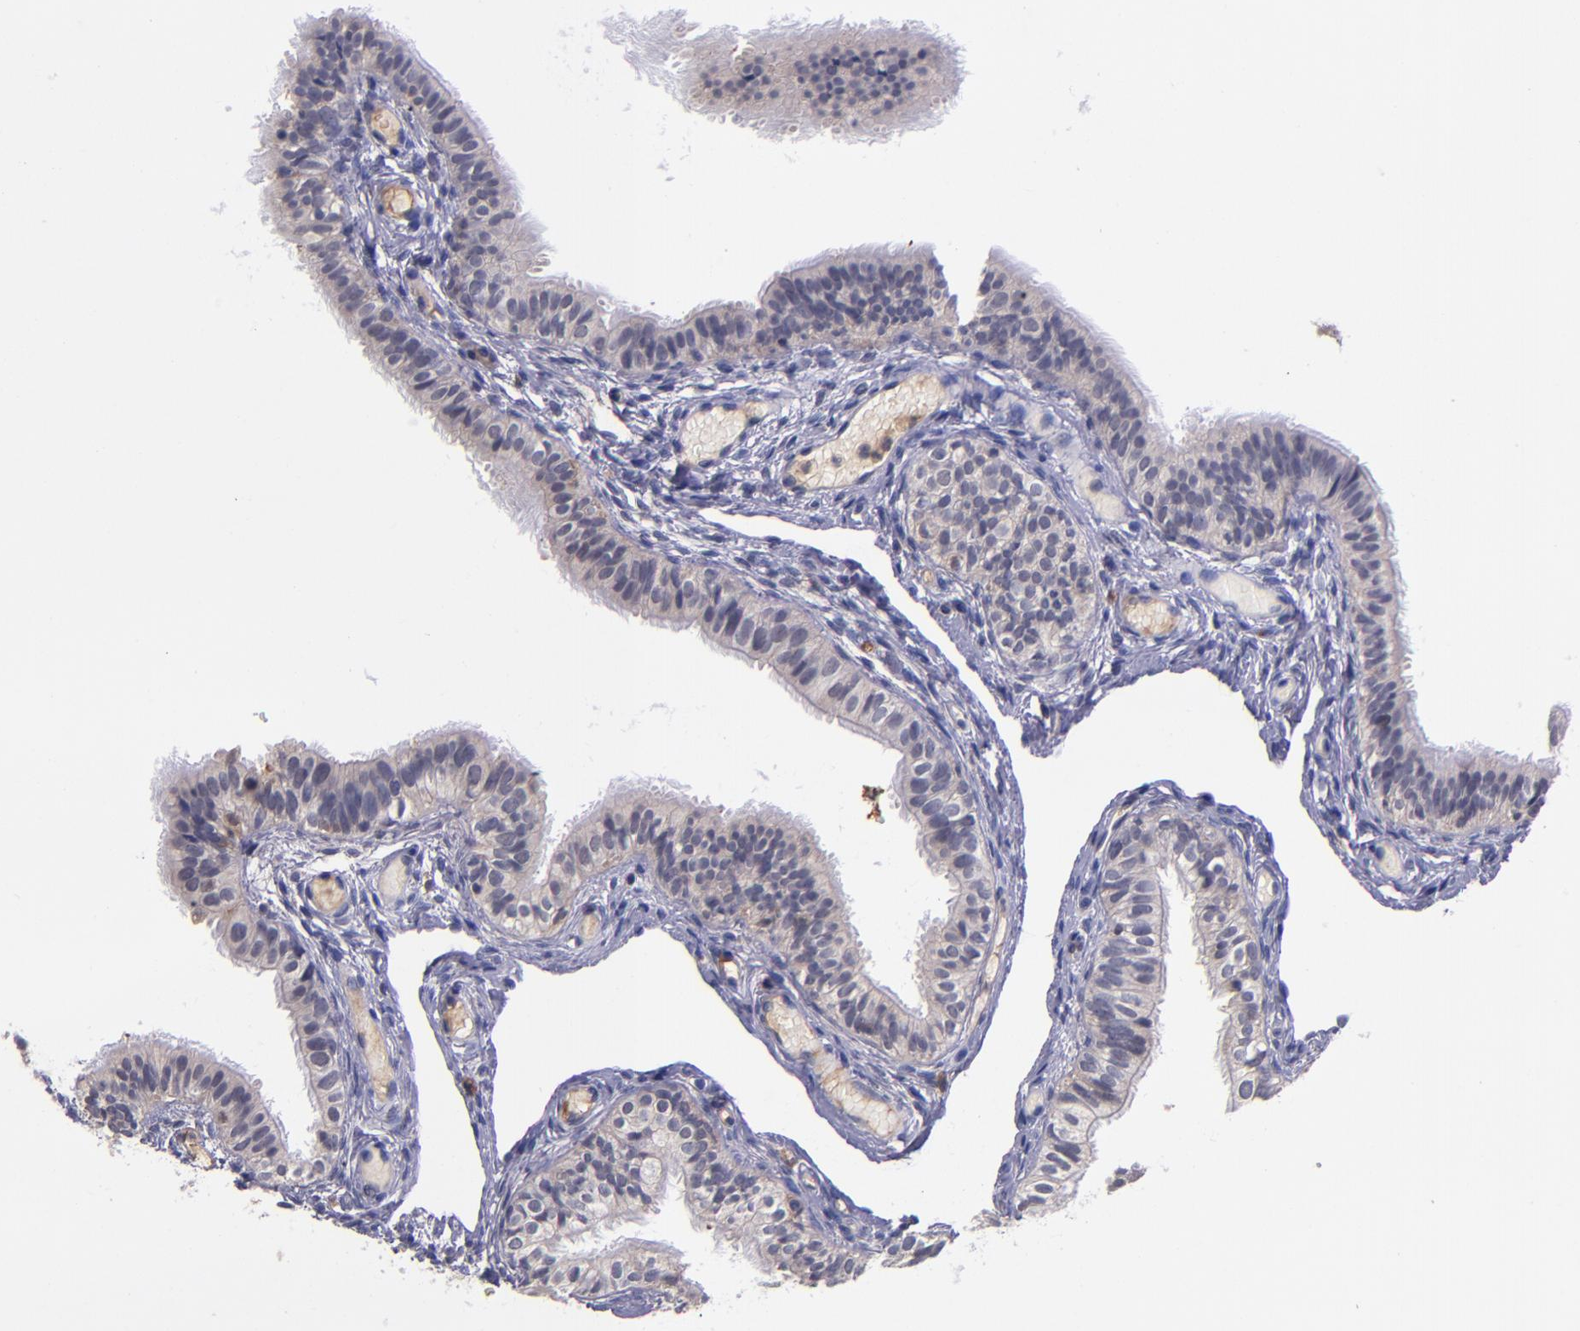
{"staining": {"intensity": "negative", "quantity": "none", "location": "none"}, "tissue": "fallopian tube", "cell_type": "Glandular cells", "image_type": "normal", "snomed": [{"axis": "morphology", "description": "Normal tissue, NOS"}, {"axis": "morphology", "description": "Dermoid, NOS"}, {"axis": "topography", "description": "Fallopian tube"}], "caption": "High magnification brightfield microscopy of unremarkable fallopian tube stained with DAB (3,3'-diaminobenzidine) (brown) and counterstained with hematoxylin (blue): glandular cells show no significant staining. The staining was performed using DAB to visualize the protein expression in brown, while the nuclei were stained in blue with hematoxylin (Magnification: 20x).", "gene": "RBP4", "patient": {"sex": "female", "age": 33}}